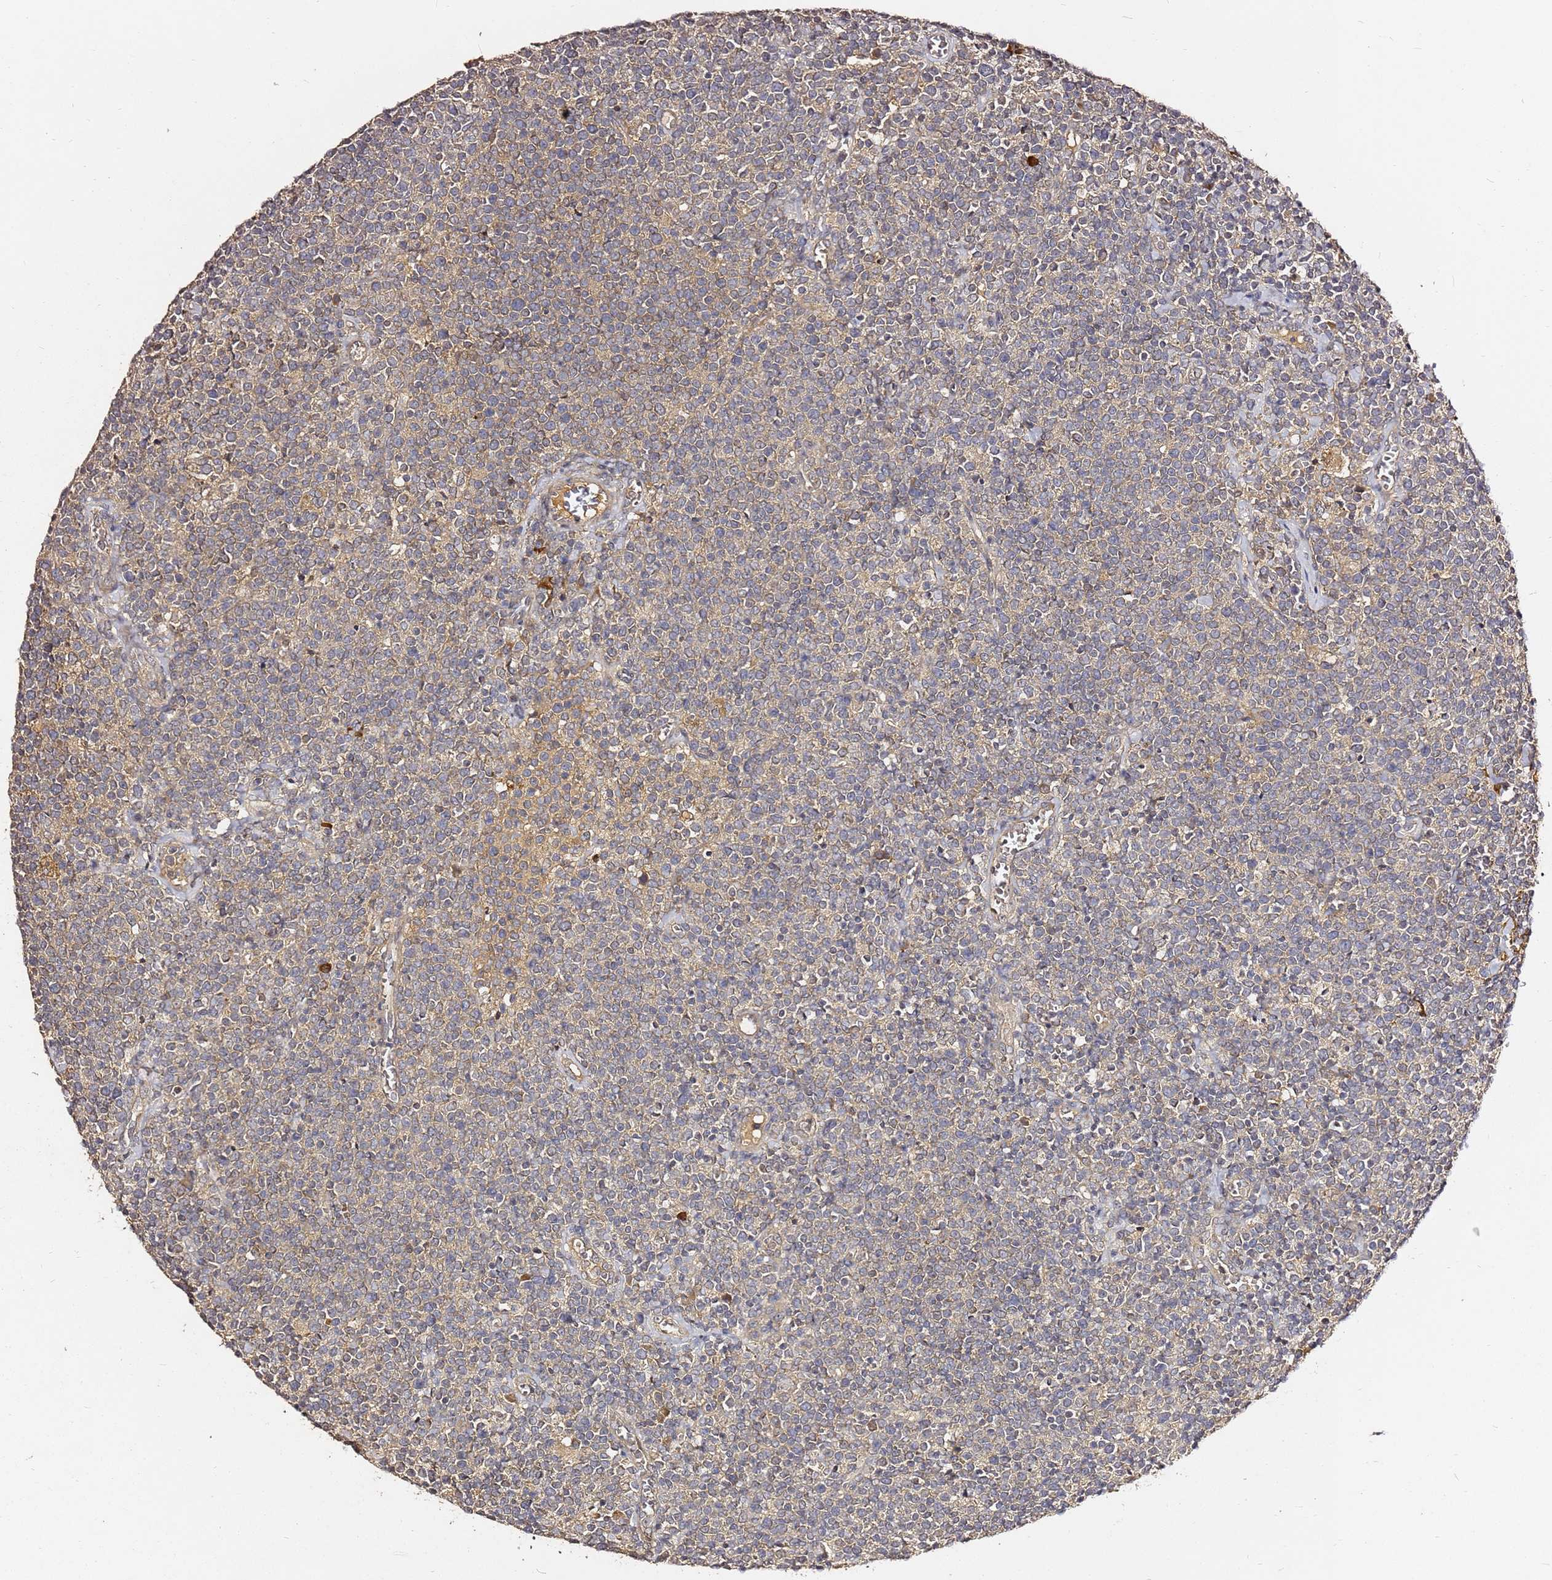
{"staining": {"intensity": "weak", "quantity": "25%-75%", "location": "cytoplasmic/membranous"}, "tissue": "lymphoma", "cell_type": "Tumor cells", "image_type": "cancer", "snomed": [{"axis": "morphology", "description": "Malignant lymphoma, non-Hodgkin's type, High grade"}, {"axis": "topography", "description": "Lymph node"}], "caption": "Weak cytoplasmic/membranous positivity for a protein is seen in about 25%-75% of tumor cells of malignant lymphoma, non-Hodgkin's type (high-grade) using immunohistochemistry (IHC).", "gene": "C6orf136", "patient": {"sex": "male", "age": 61}}